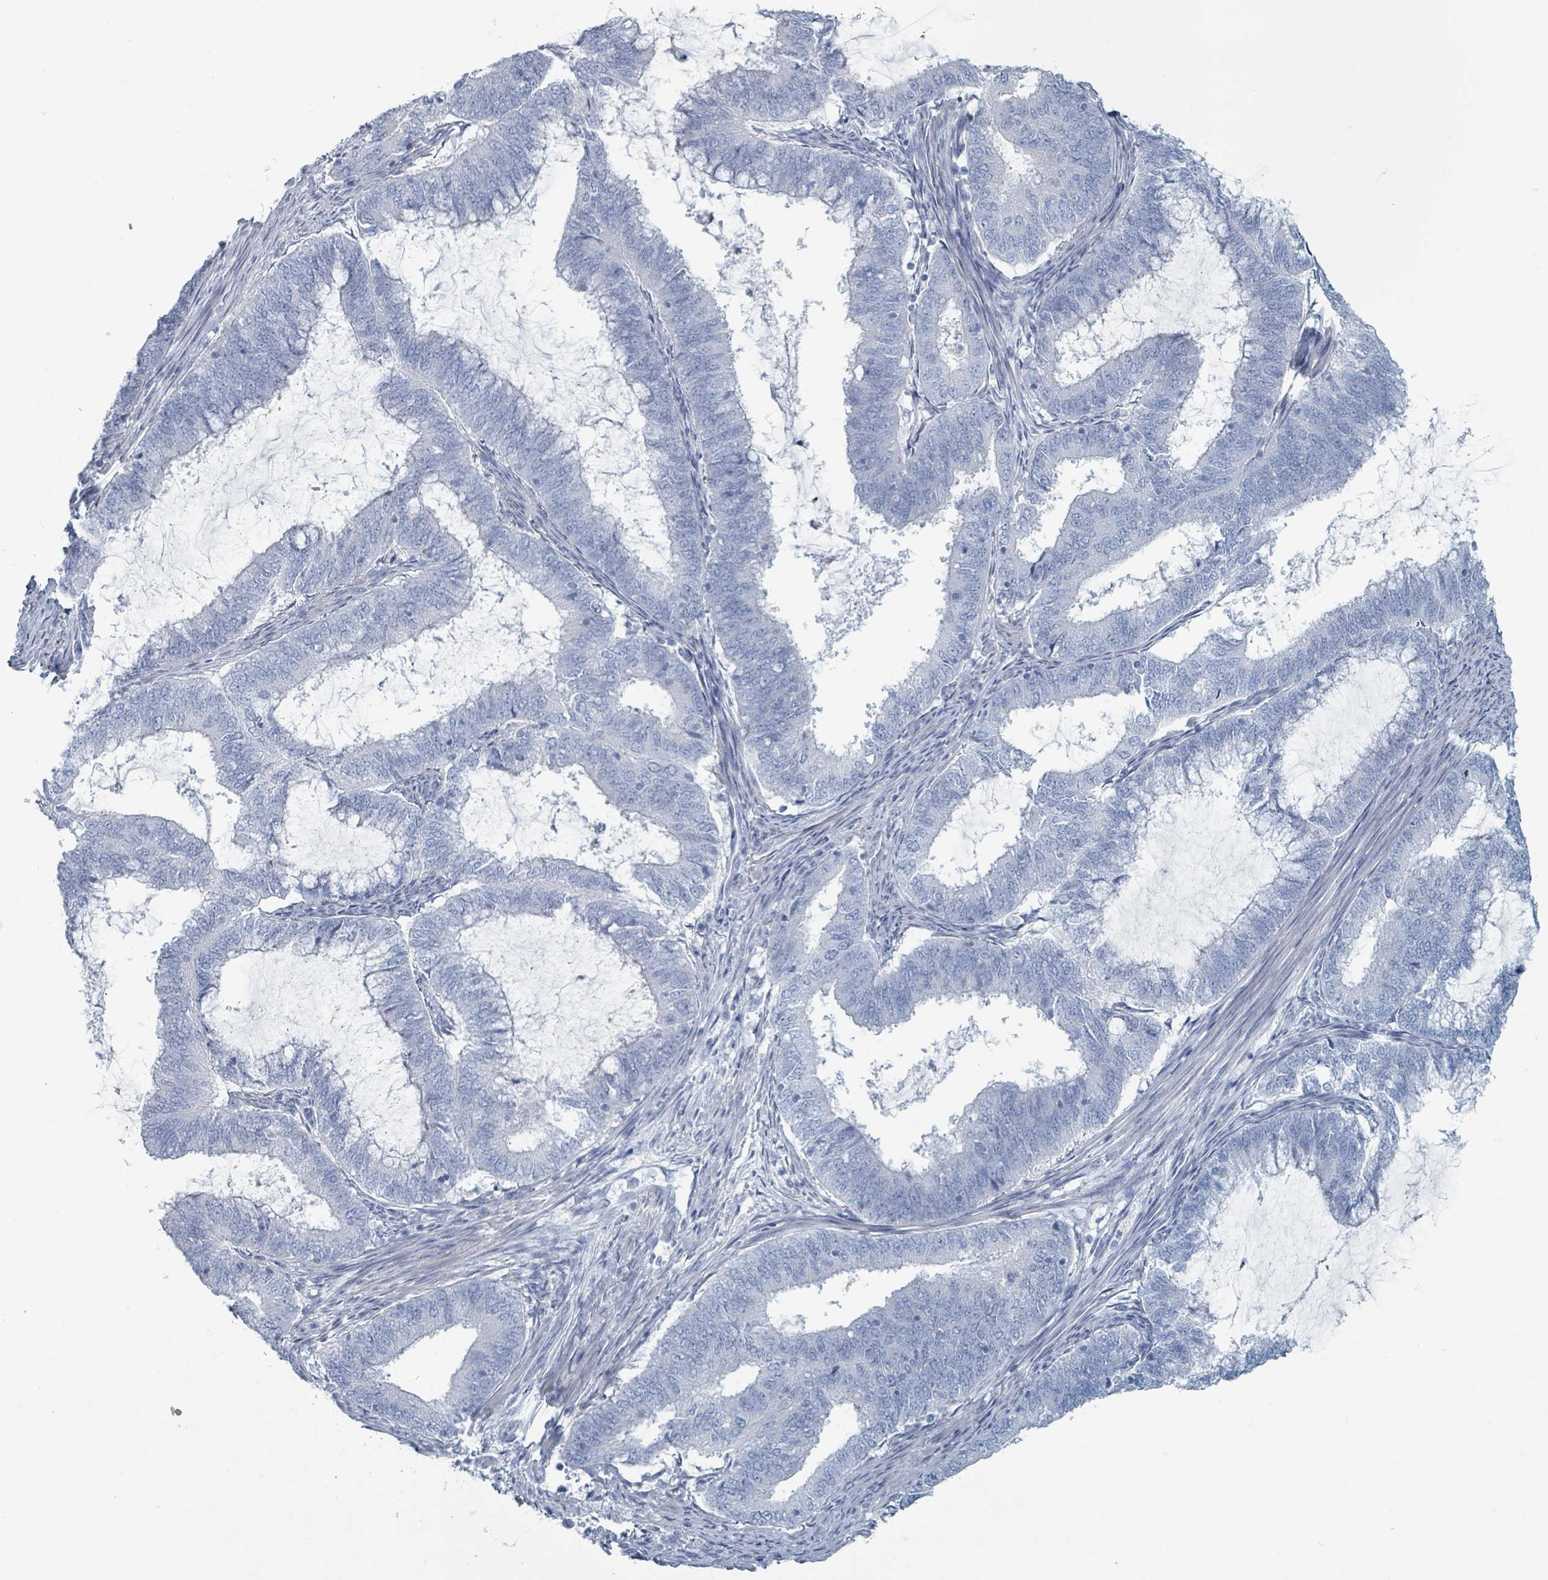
{"staining": {"intensity": "negative", "quantity": "none", "location": "none"}, "tissue": "endometrial cancer", "cell_type": "Tumor cells", "image_type": "cancer", "snomed": [{"axis": "morphology", "description": "Adenocarcinoma, NOS"}, {"axis": "topography", "description": "Endometrium"}], "caption": "Human endometrial adenocarcinoma stained for a protein using immunohistochemistry reveals no staining in tumor cells.", "gene": "HEATR5A", "patient": {"sex": "female", "age": 51}}